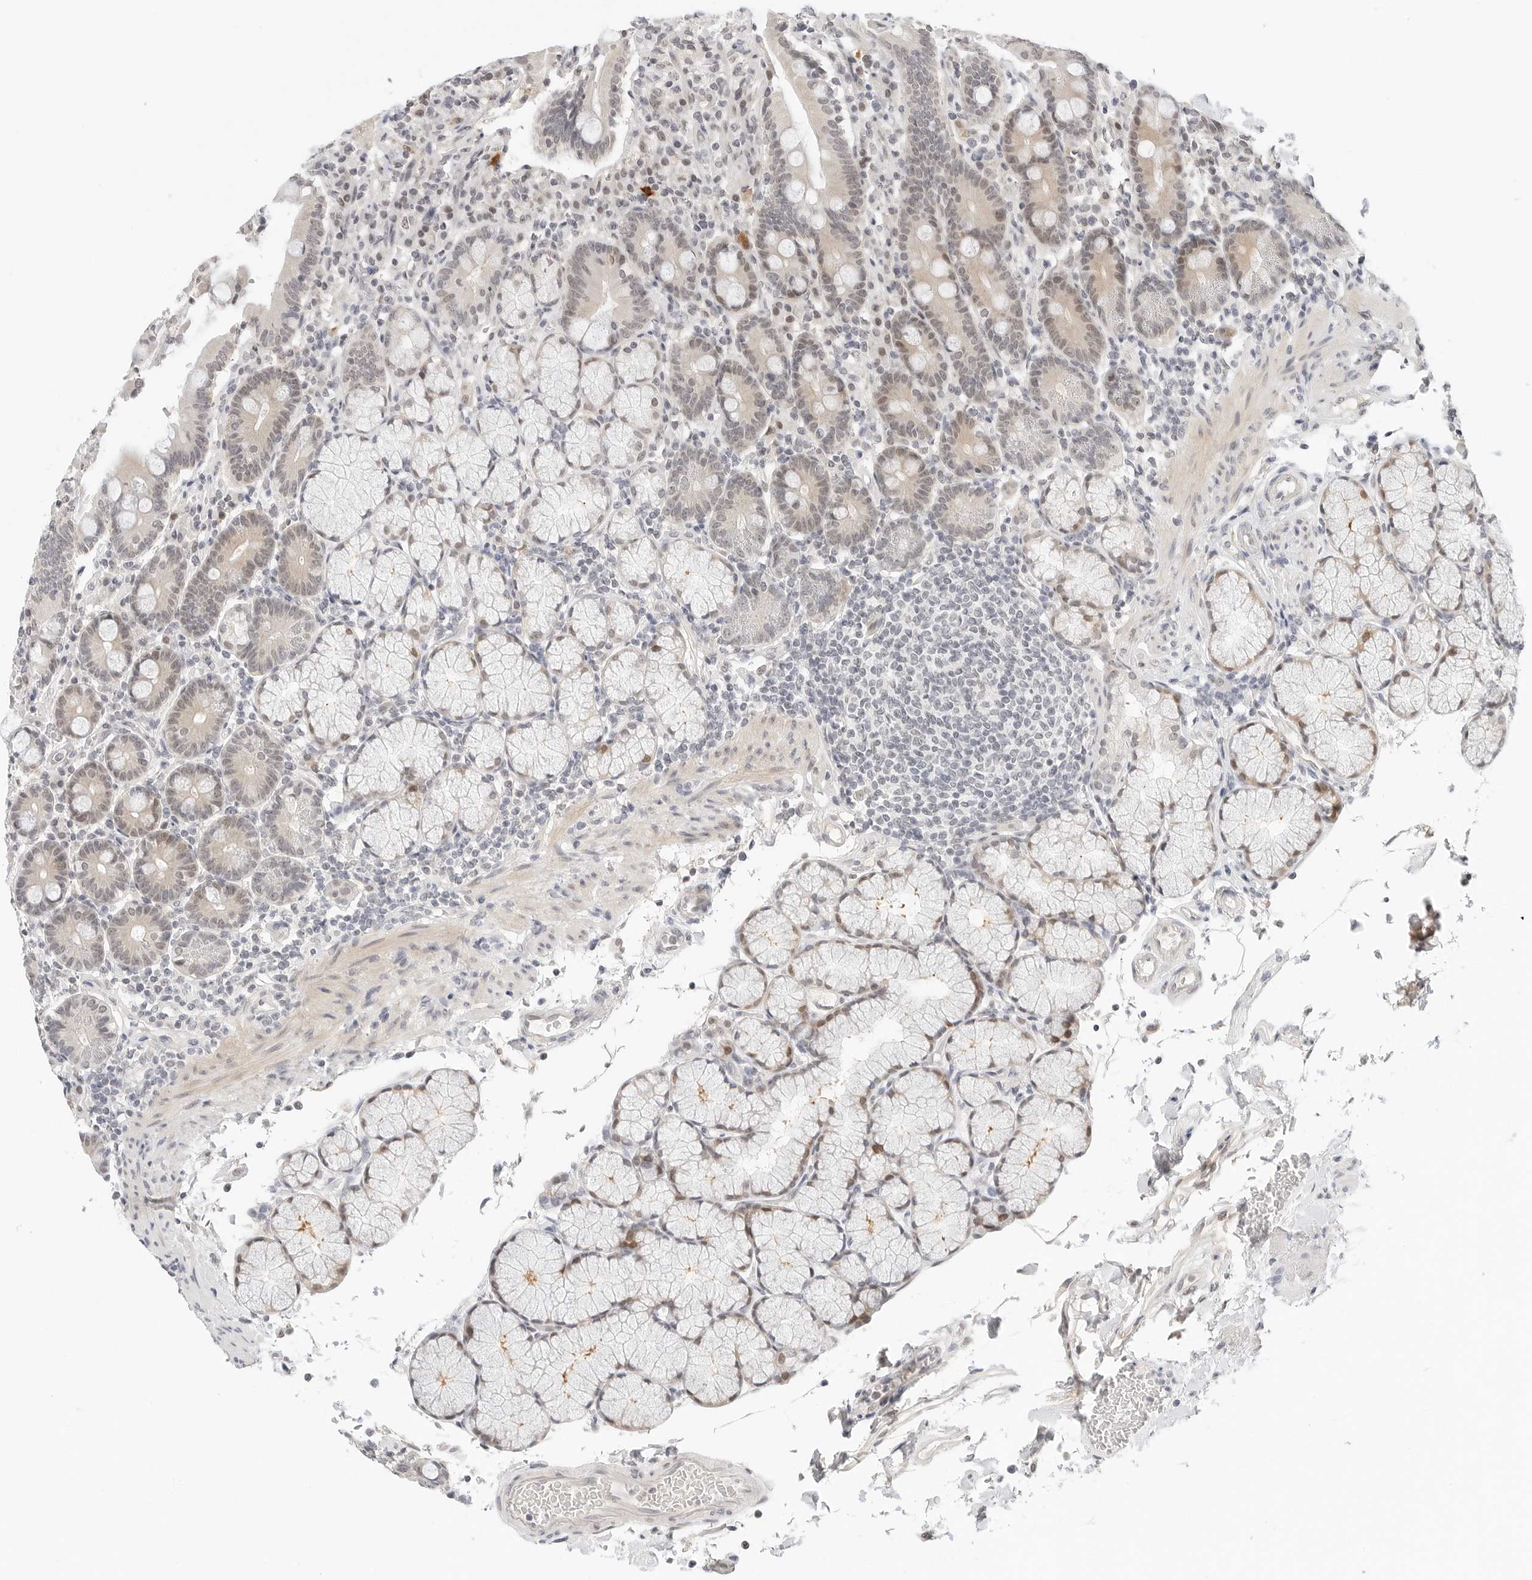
{"staining": {"intensity": "moderate", "quantity": "25%-75%", "location": "cytoplasmic/membranous,nuclear"}, "tissue": "duodenum", "cell_type": "Glandular cells", "image_type": "normal", "snomed": [{"axis": "morphology", "description": "Normal tissue, NOS"}, {"axis": "topography", "description": "Small intestine, NOS"}], "caption": "Immunohistochemistry micrograph of unremarkable human duodenum stained for a protein (brown), which reveals medium levels of moderate cytoplasmic/membranous,nuclear expression in approximately 25%-75% of glandular cells.", "gene": "TSEN2", "patient": {"sex": "female", "age": 71}}